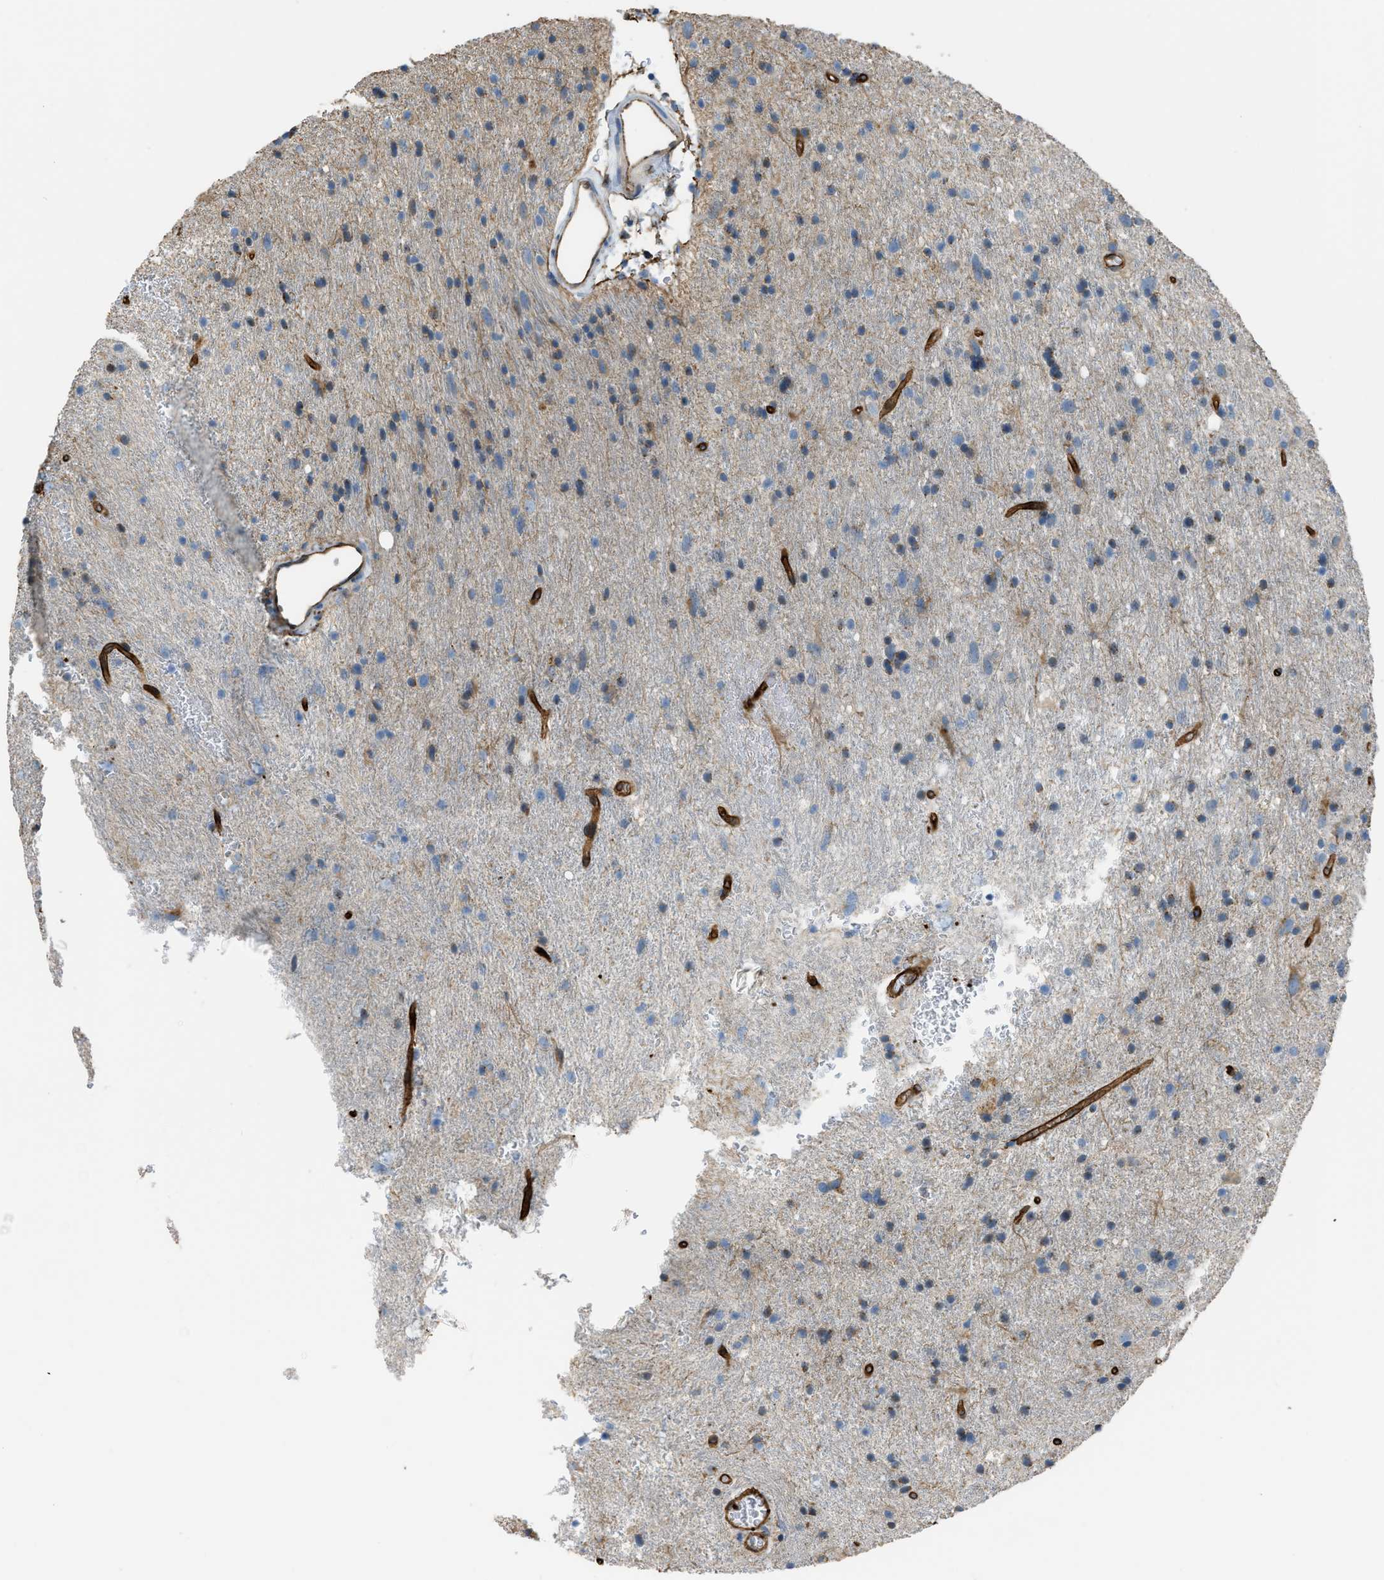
{"staining": {"intensity": "negative", "quantity": "none", "location": "none"}, "tissue": "glioma", "cell_type": "Tumor cells", "image_type": "cancer", "snomed": [{"axis": "morphology", "description": "Glioma, malignant, Low grade"}, {"axis": "topography", "description": "Brain"}], "caption": "Tumor cells show no significant protein expression in low-grade glioma (malignant).", "gene": "SLC22A15", "patient": {"sex": "male", "age": 77}}